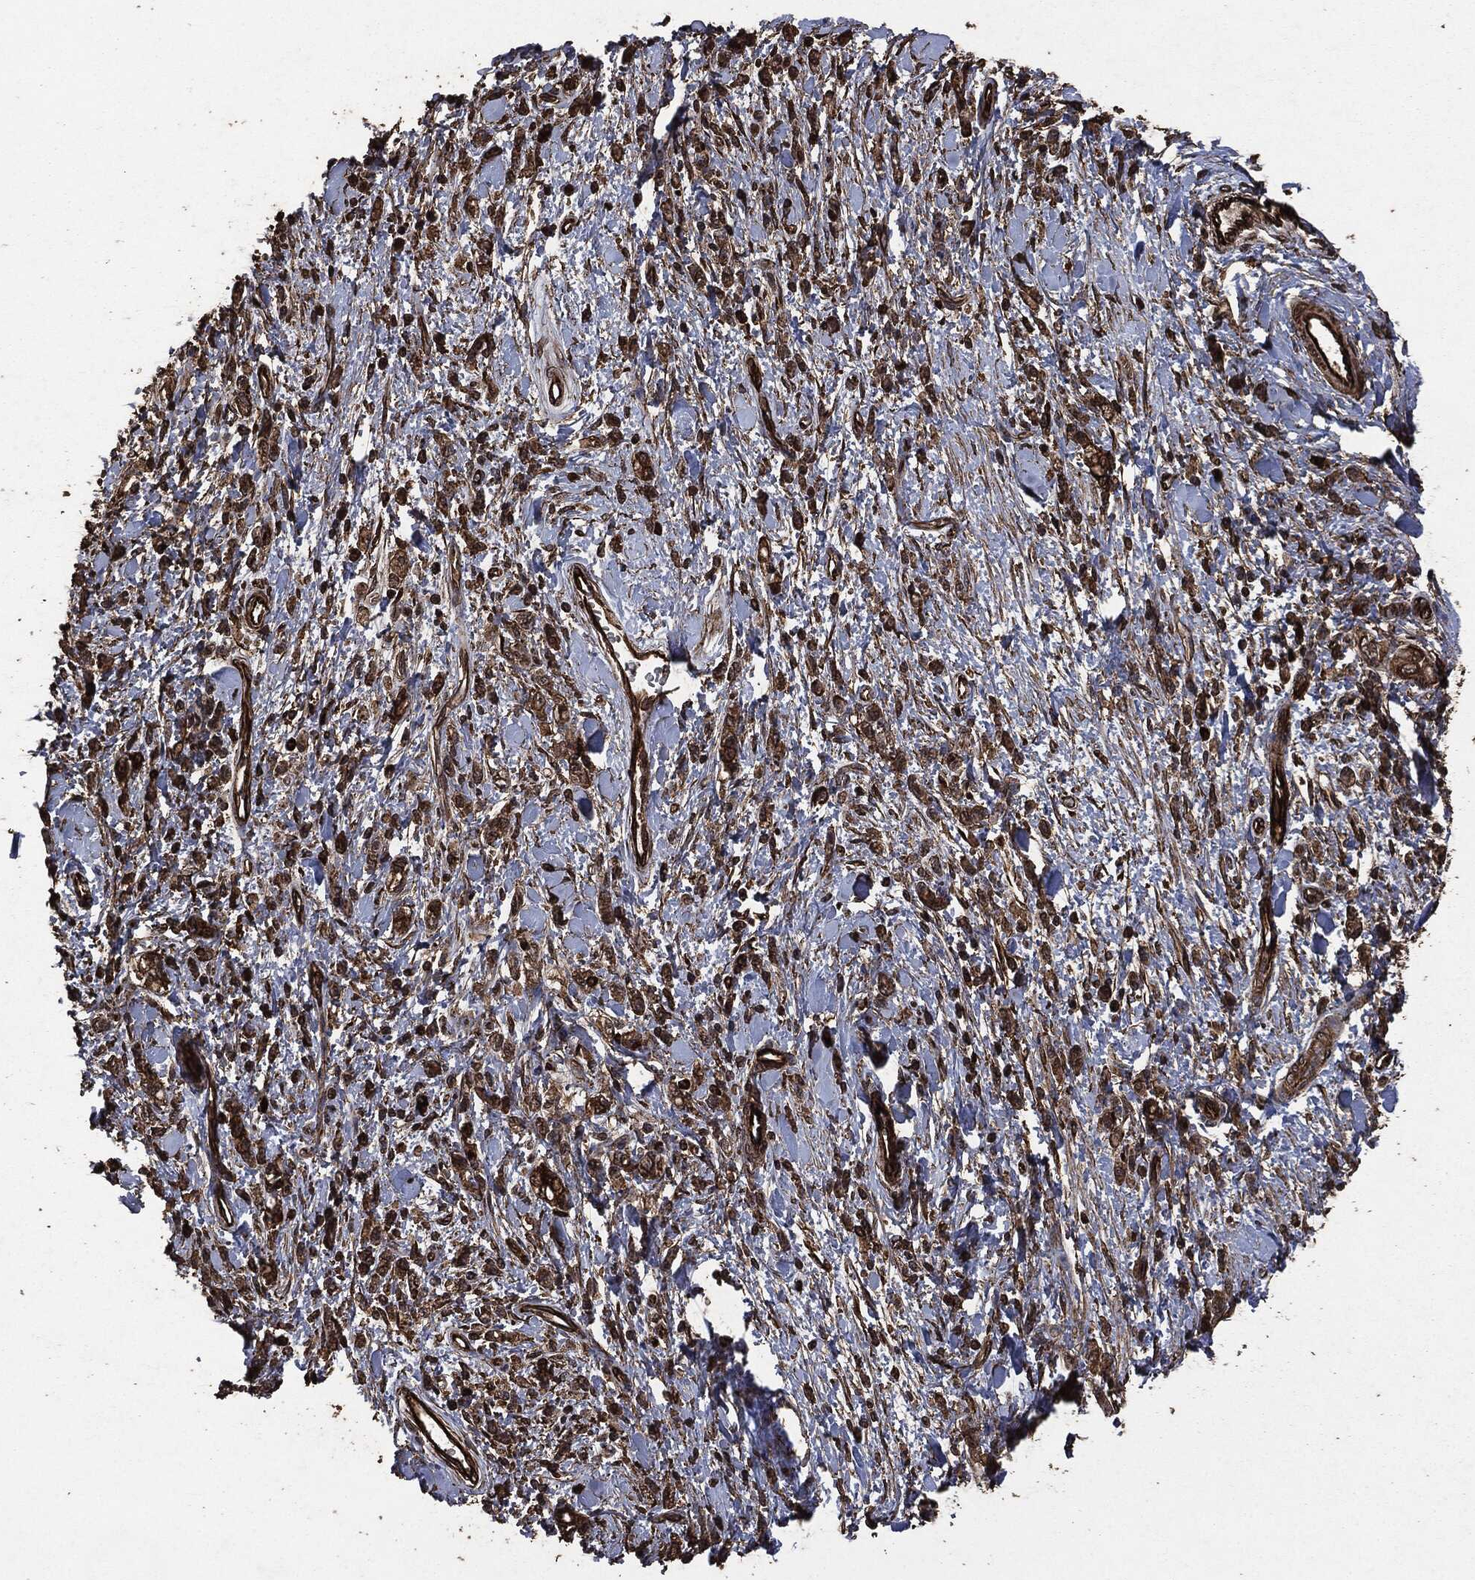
{"staining": {"intensity": "strong", "quantity": ">75%", "location": "cytoplasmic/membranous"}, "tissue": "stomach cancer", "cell_type": "Tumor cells", "image_type": "cancer", "snomed": [{"axis": "morphology", "description": "Adenocarcinoma, NOS"}, {"axis": "topography", "description": "Stomach"}], "caption": "Adenocarcinoma (stomach) tissue exhibits strong cytoplasmic/membranous staining in about >75% of tumor cells", "gene": "HRAS", "patient": {"sex": "male", "age": 77}}